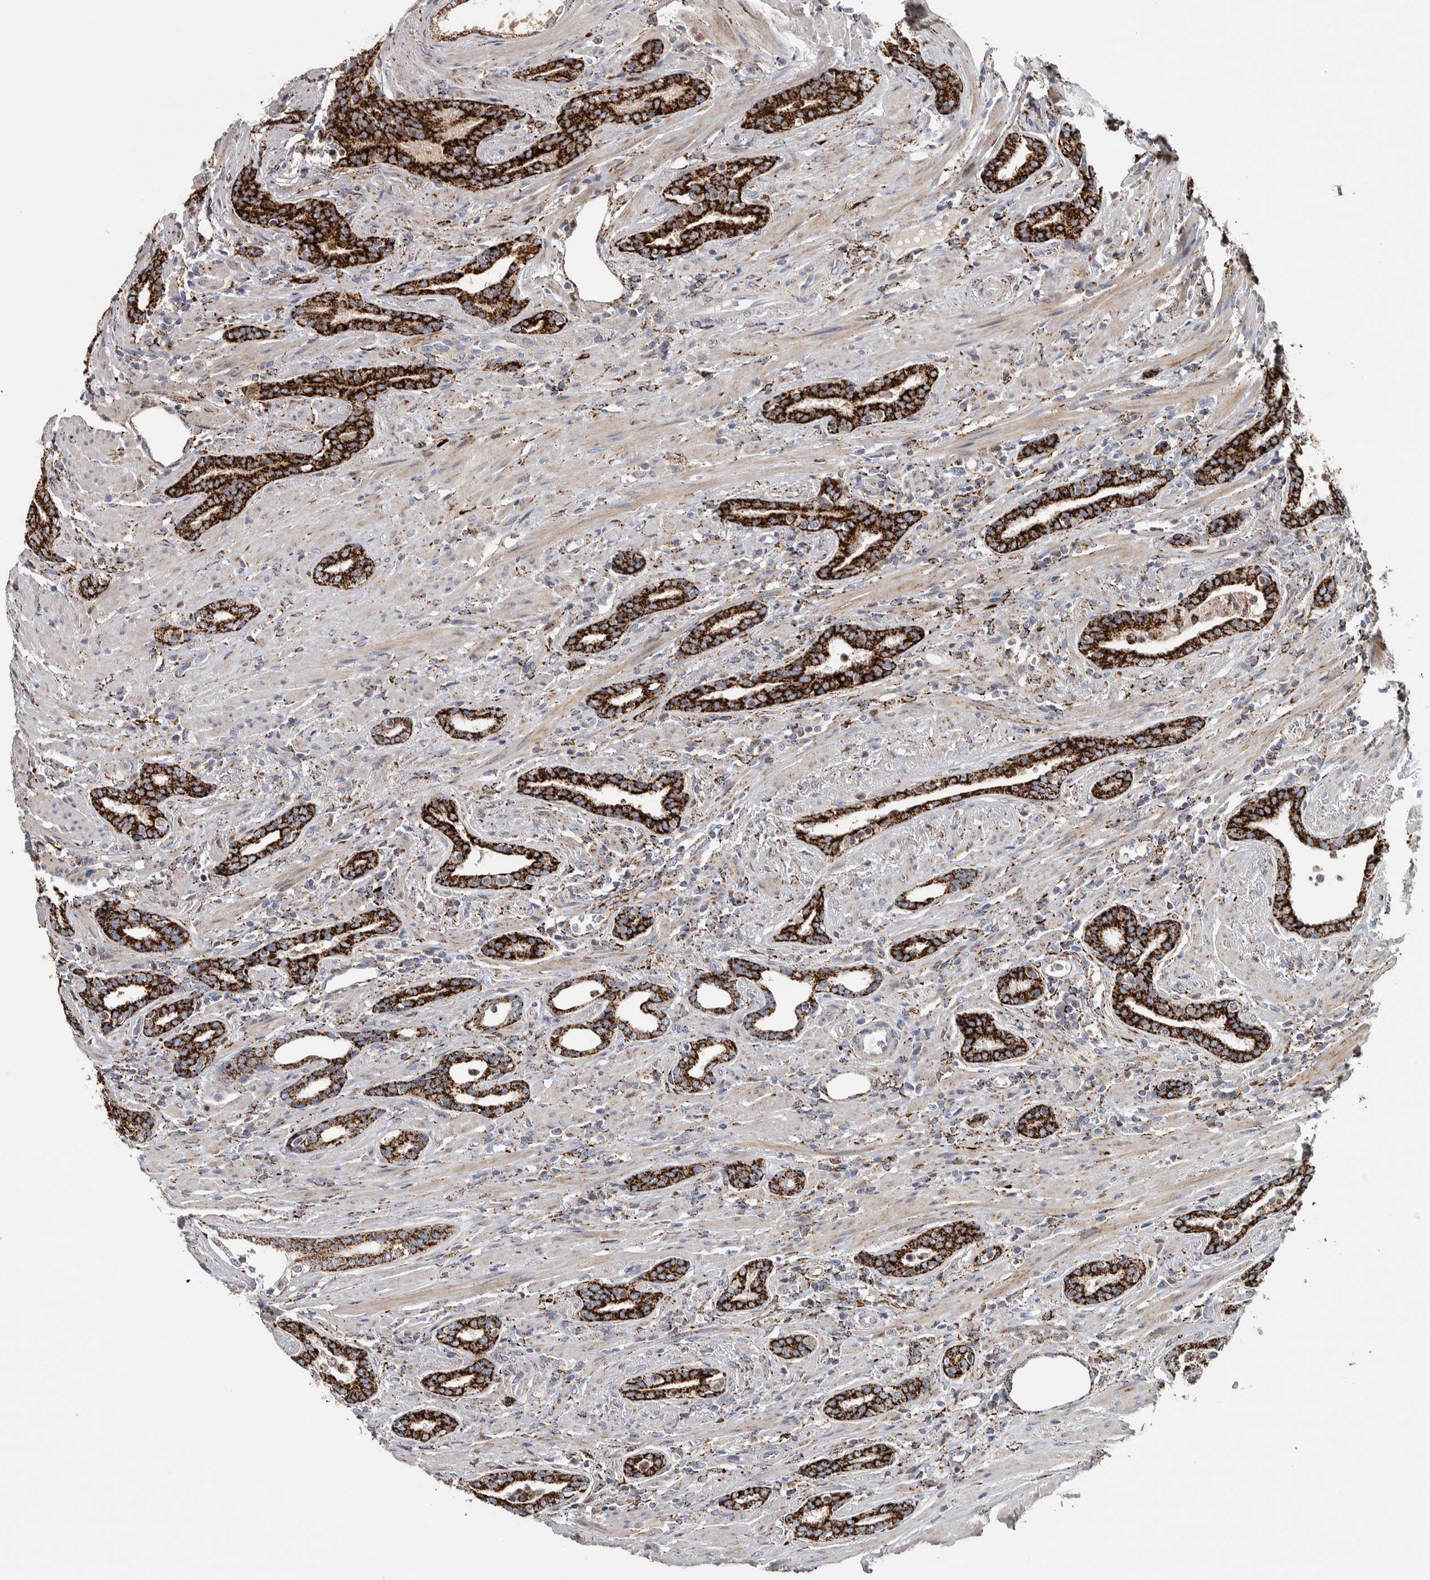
{"staining": {"intensity": "strong", "quantity": ">75%", "location": "cytoplasmic/membranous"}, "tissue": "prostate cancer", "cell_type": "Tumor cells", "image_type": "cancer", "snomed": [{"axis": "morphology", "description": "Adenocarcinoma, High grade"}, {"axis": "topography", "description": "Prostate"}], "caption": "Prostate cancer was stained to show a protein in brown. There is high levels of strong cytoplasmic/membranous positivity in about >75% of tumor cells. (DAB IHC with brightfield microscopy, high magnification).", "gene": "FAM78A", "patient": {"sex": "male", "age": 71}}